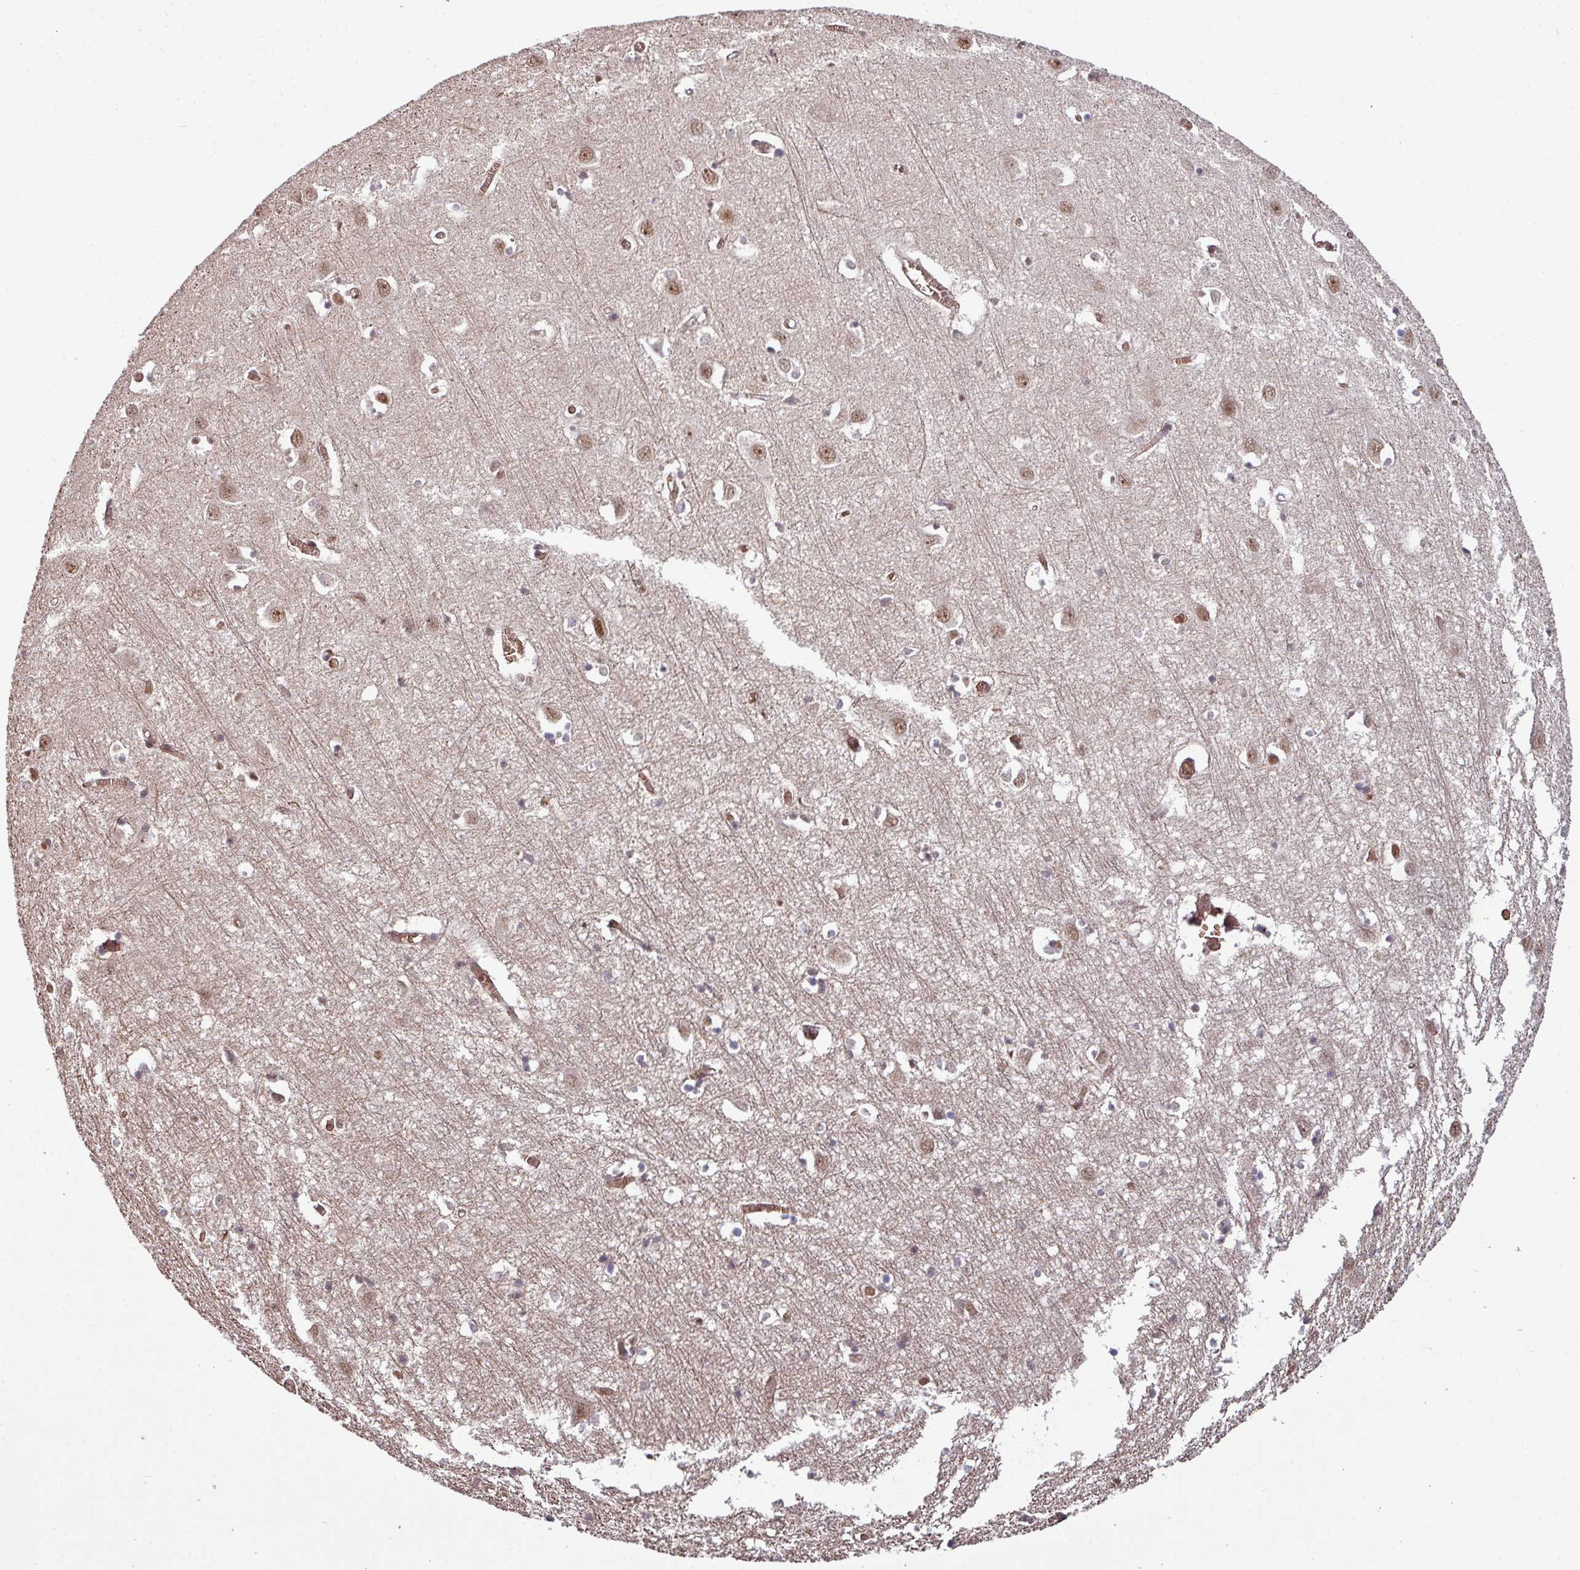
{"staining": {"intensity": "moderate", "quantity": ">75%", "location": "nuclear"}, "tissue": "cerebral cortex", "cell_type": "Endothelial cells", "image_type": "normal", "snomed": [{"axis": "morphology", "description": "Normal tissue, NOS"}, {"axis": "topography", "description": "Cerebral cortex"}], "caption": "Immunohistochemical staining of normal cerebral cortex demonstrates >75% levels of moderate nuclear protein positivity in about >75% of endothelial cells. The staining was performed using DAB (3,3'-diaminobenzidine), with brown indicating positive protein expression. Nuclei are stained blue with hematoxylin.", "gene": "PHF23", "patient": {"sex": "male", "age": 70}}